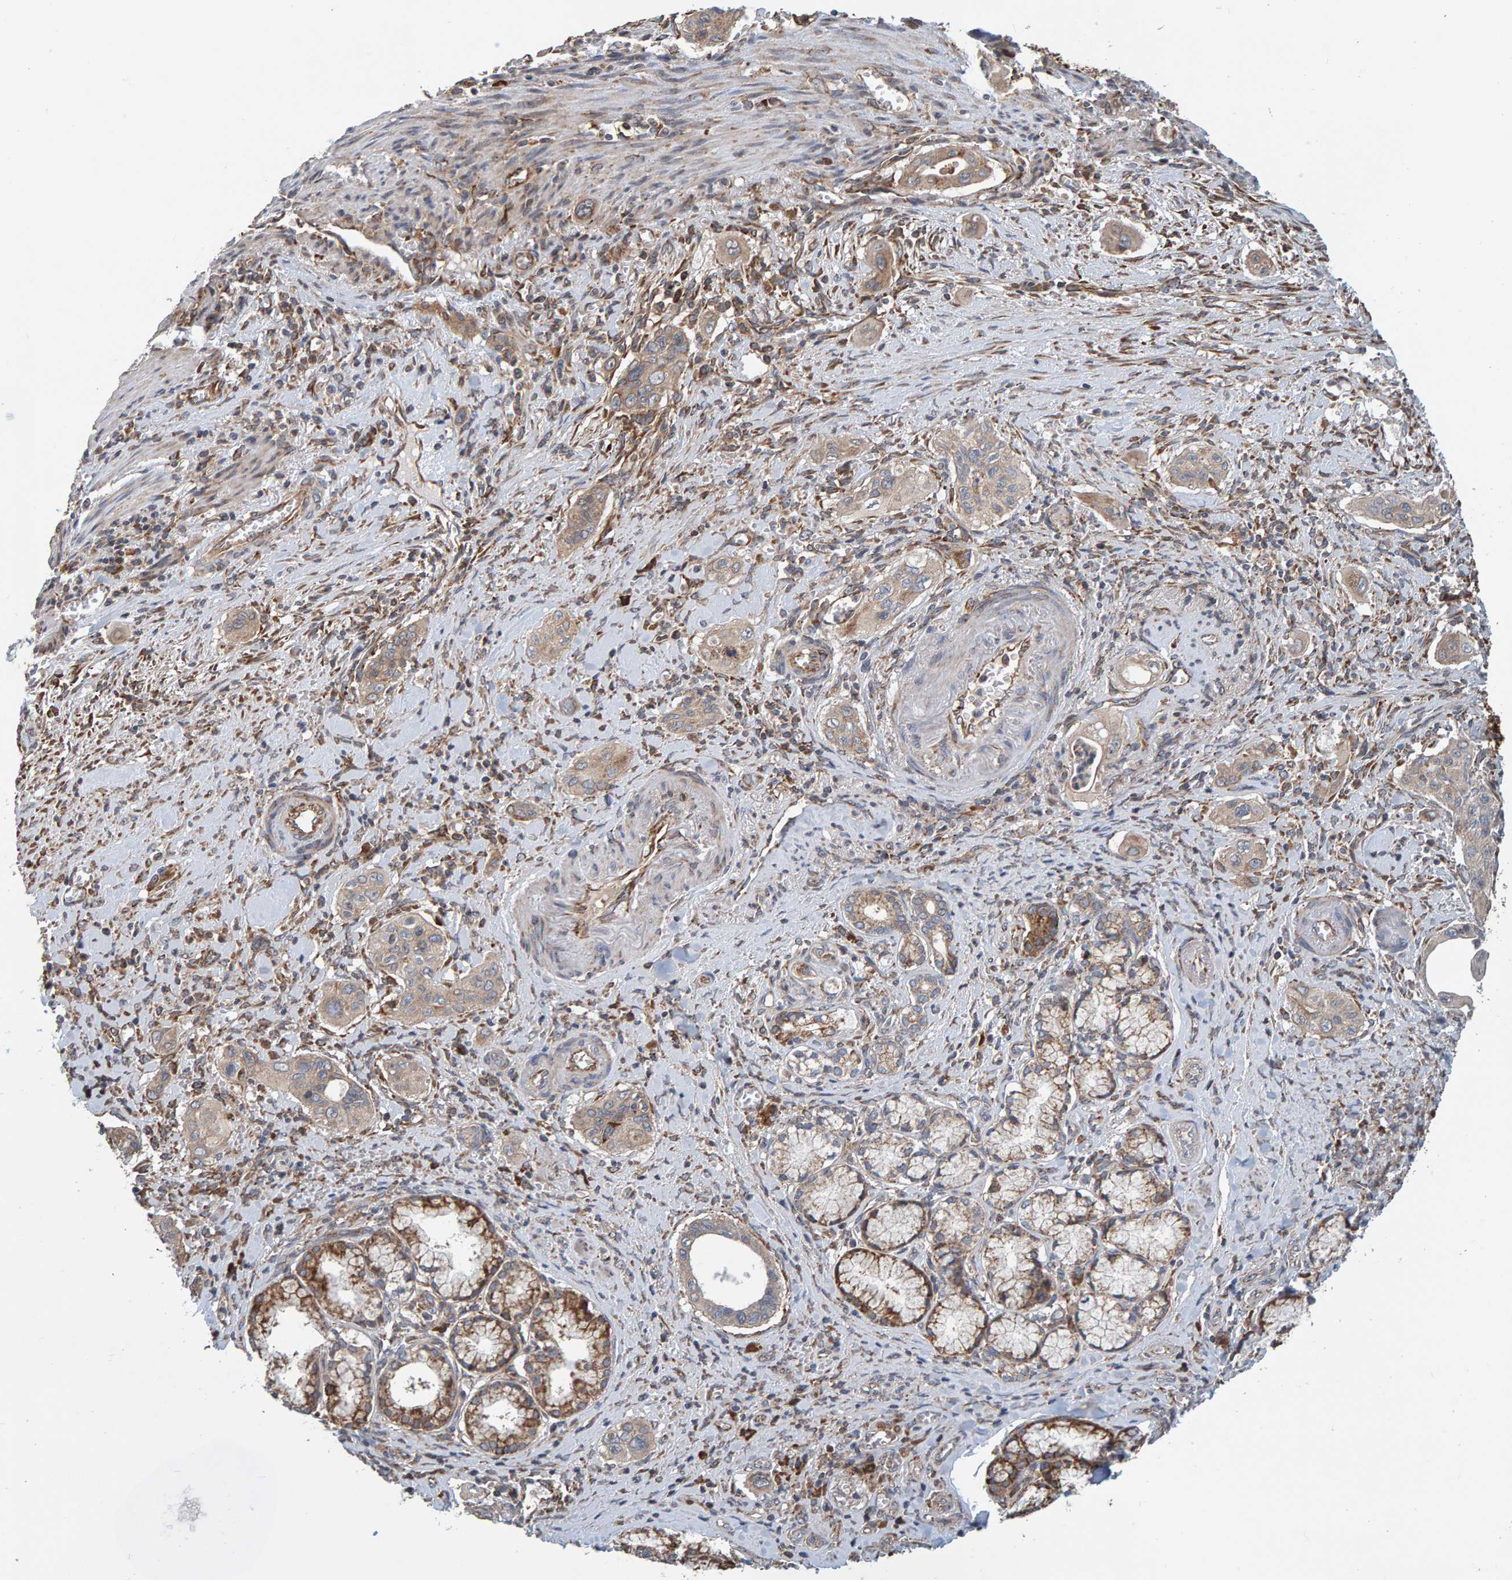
{"staining": {"intensity": "weak", "quantity": ">75%", "location": "cytoplasmic/membranous"}, "tissue": "pancreatic cancer", "cell_type": "Tumor cells", "image_type": "cancer", "snomed": [{"axis": "morphology", "description": "Adenocarcinoma, NOS"}, {"axis": "topography", "description": "Pancreas"}], "caption": "IHC of adenocarcinoma (pancreatic) reveals low levels of weak cytoplasmic/membranous expression in about >75% of tumor cells. (DAB (3,3'-diaminobenzidine) = brown stain, brightfield microscopy at high magnification).", "gene": "MRPL45", "patient": {"sex": "male", "age": 77}}